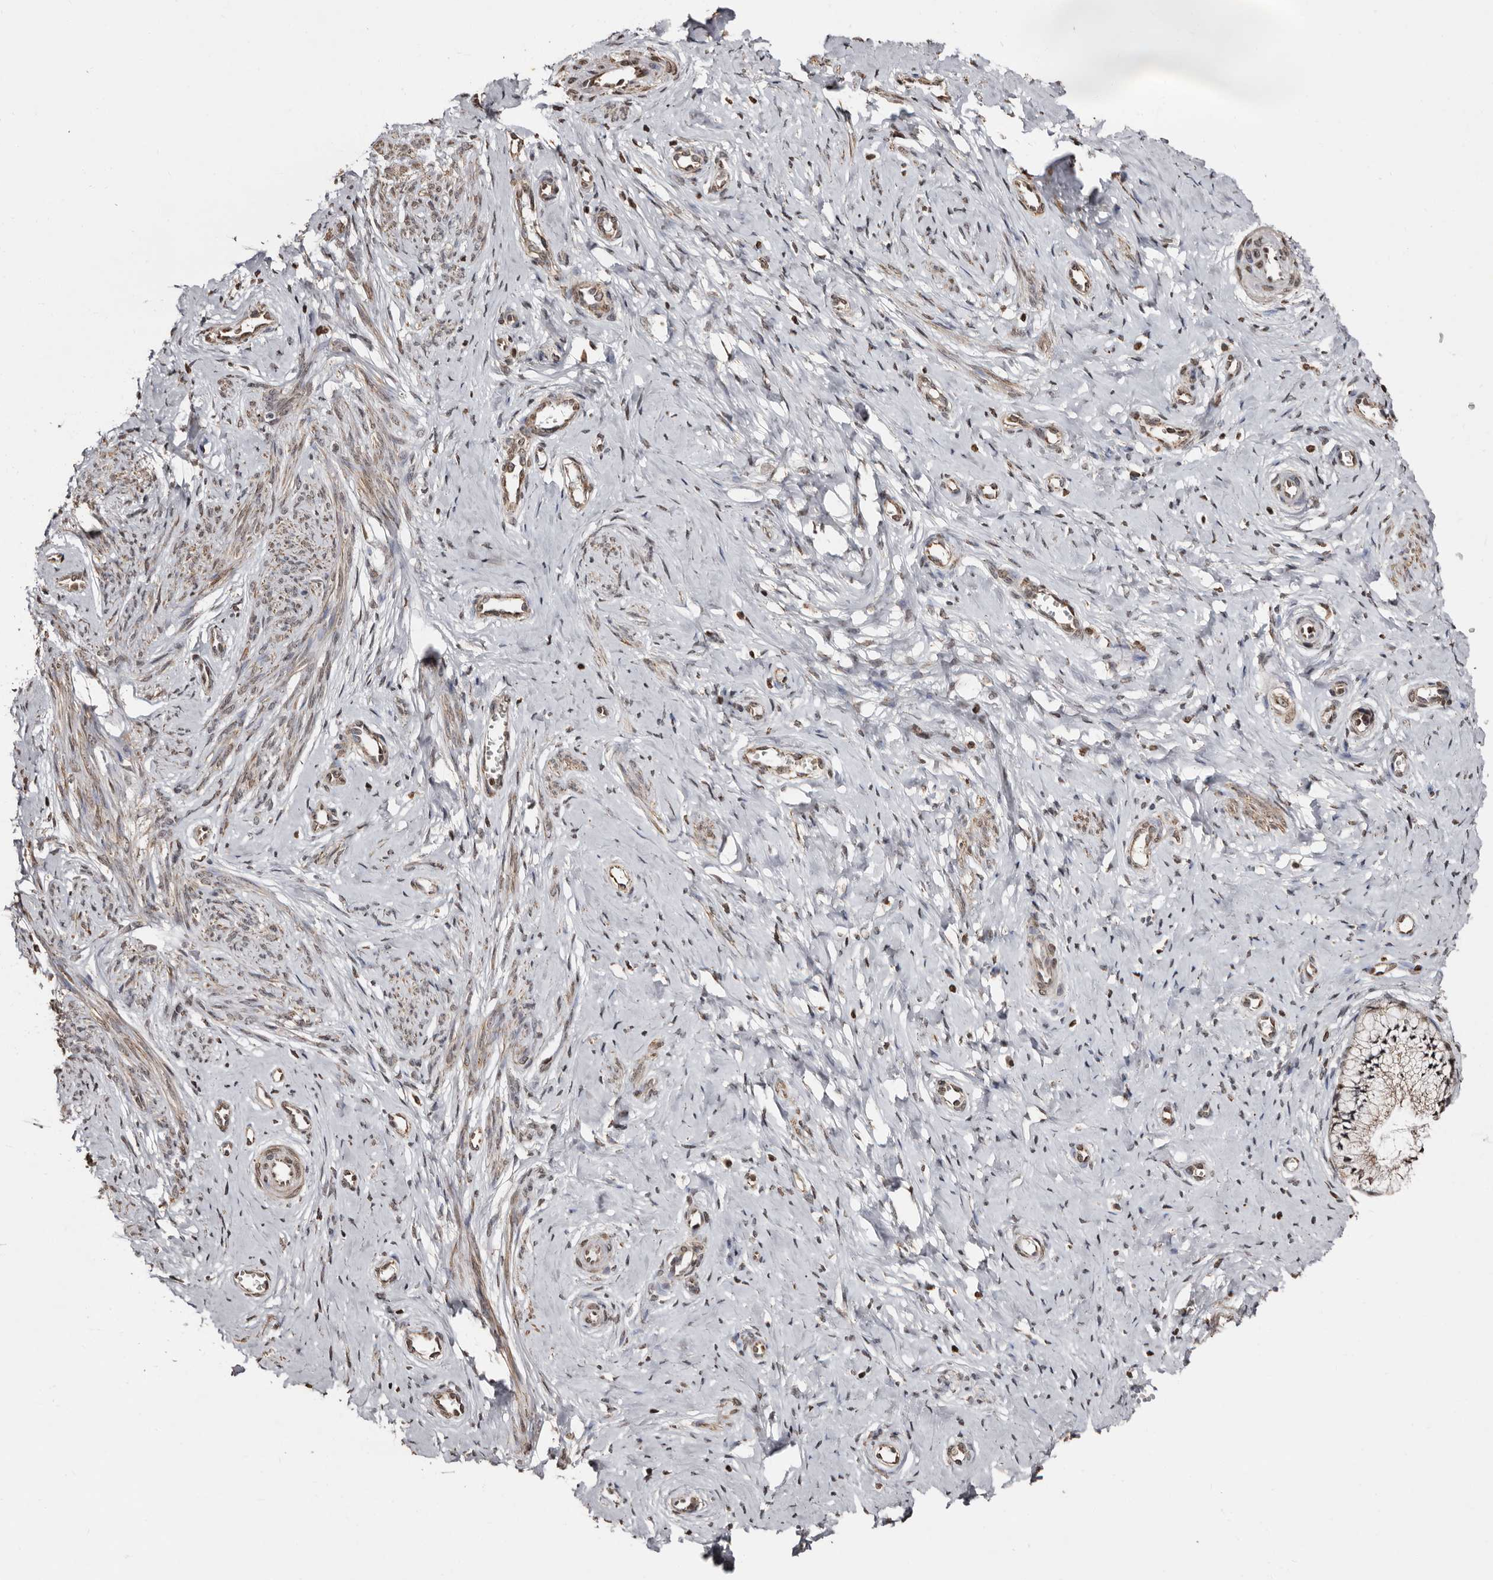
{"staining": {"intensity": "weak", "quantity": "<25%", "location": "cytoplasmic/membranous"}, "tissue": "cervix", "cell_type": "Glandular cells", "image_type": "normal", "snomed": [{"axis": "morphology", "description": "Normal tissue, NOS"}, {"axis": "topography", "description": "Cervix"}], "caption": "A photomicrograph of cervix stained for a protein exhibits no brown staining in glandular cells. The staining is performed using DAB (3,3'-diaminobenzidine) brown chromogen with nuclei counter-stained in using hematoxylin.", "gene": "CCDC190", "patient": {"sex": "female", "age": 36}}